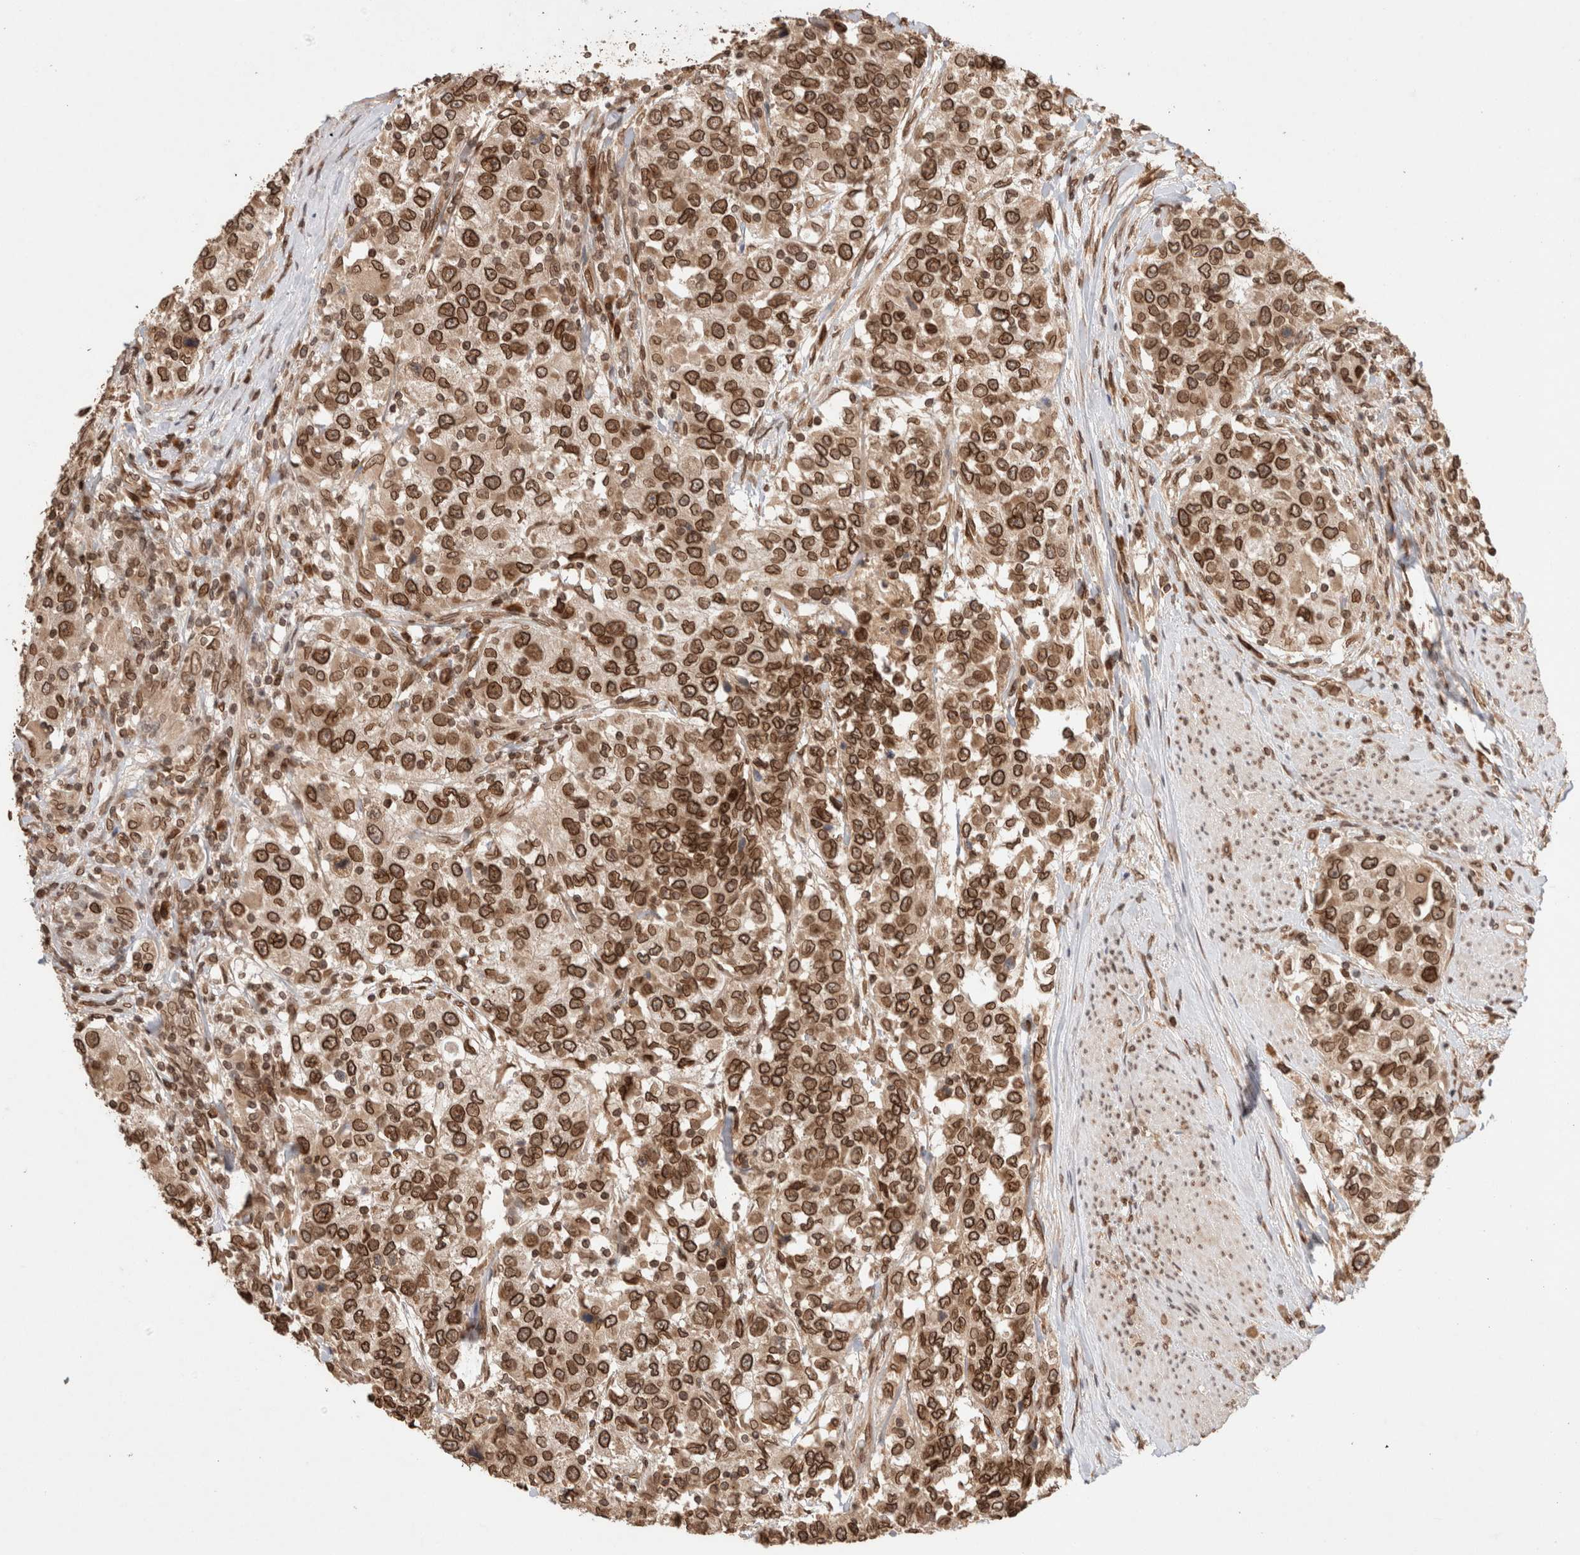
{"staining": {"intensity": "strong", "quantity": ">75%", "location": "cytoplasmic/membranous,nuclear"}, "tissue": "urothelial cancer", "cell_type": "Tumor cells", "image_type": "cancer", "snomed": [{"axis": "morphology", "description": "Urothelial carcinoma, High grade"}, {"axis": "topography", "description": "Urinary bladder"}], "caption": "Tumor cells show high levels of strong cytoplasmic/membranous and nuclear staining in about >75% of cells in human urothelial cancer.", "gene": "TPR", "patient": {"sex": "female", "age": 80}}